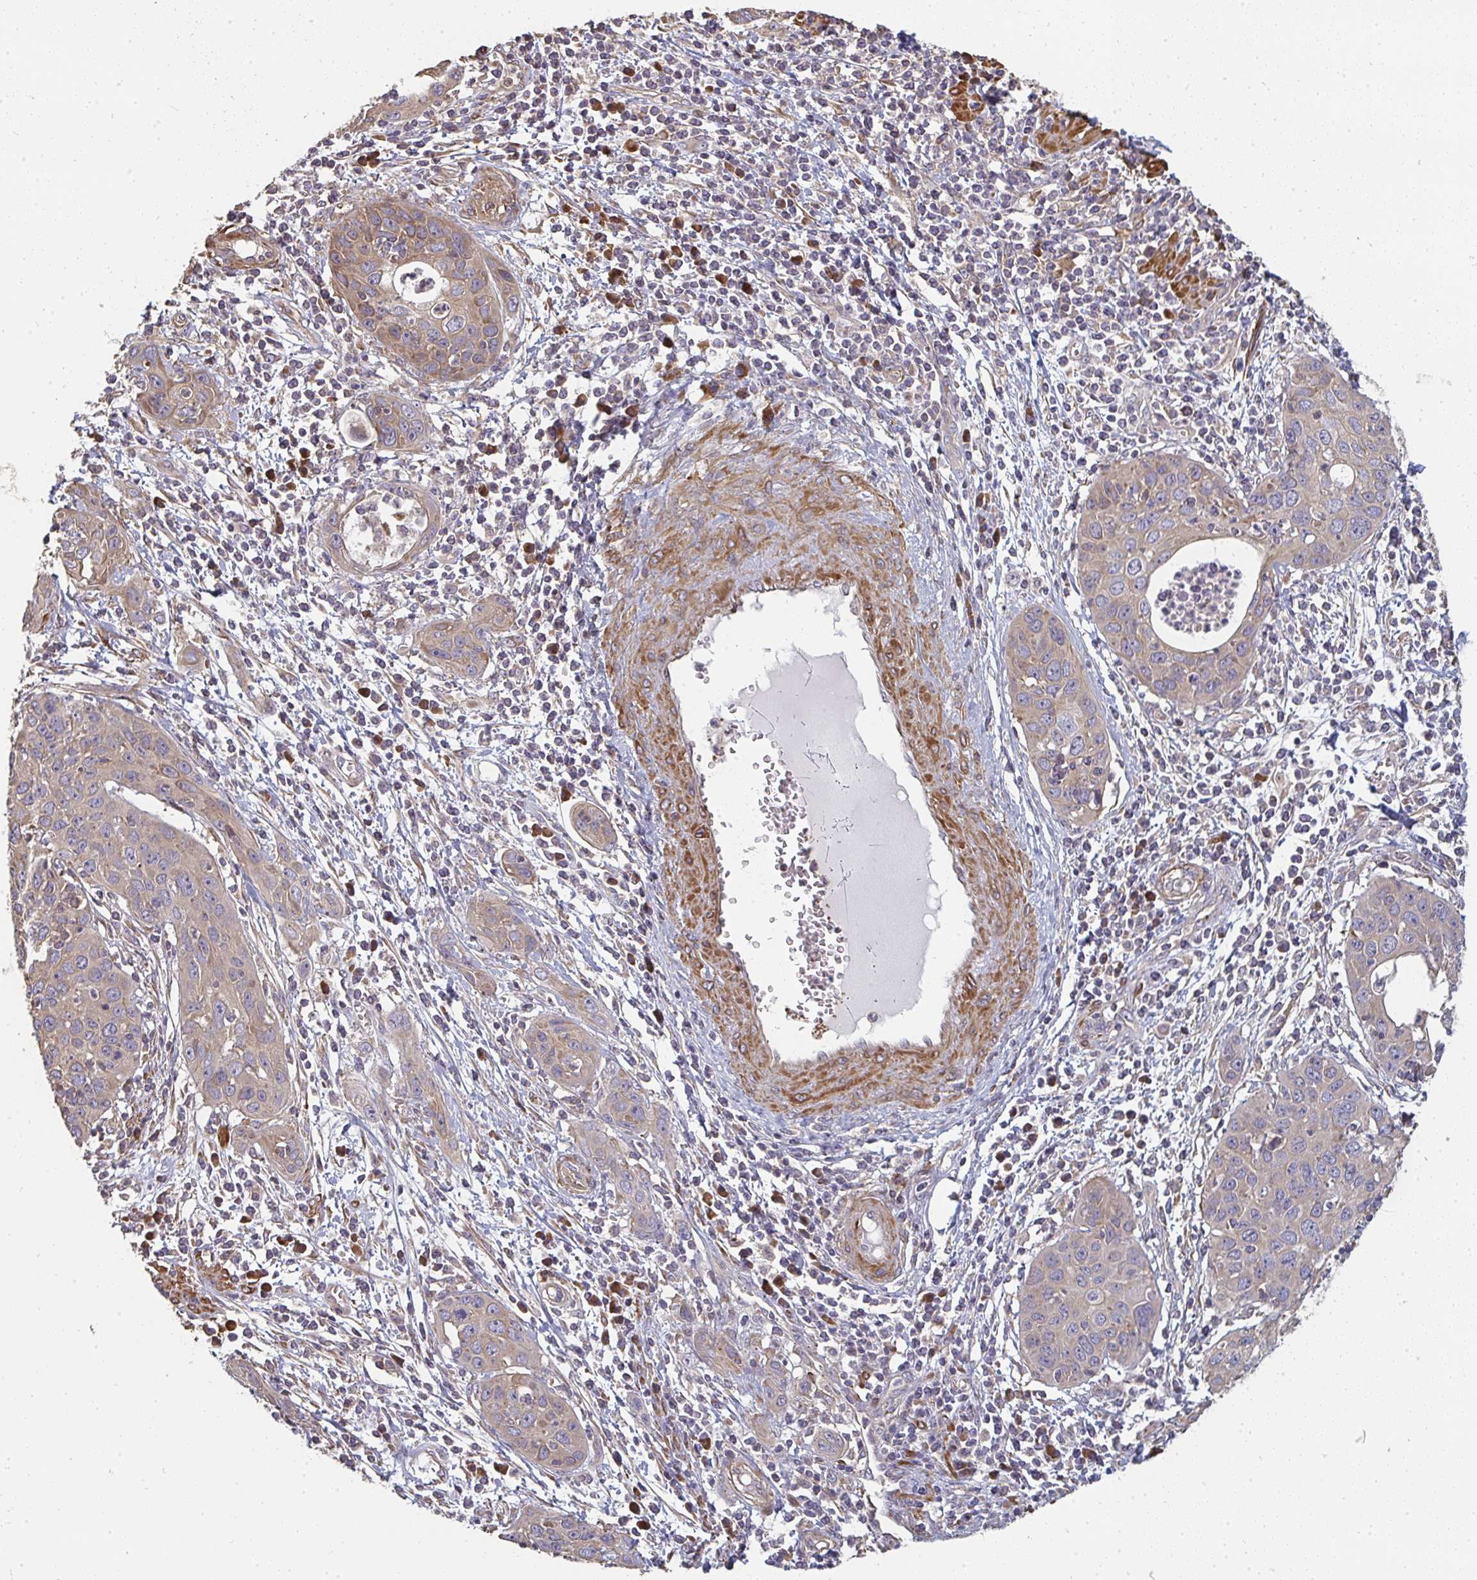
{"staining": {"intensity": "weak", "quantity": ">75%", "location": "cytoplasmic/membranous"}, "tissue": "cervical cancer", "cell_type": "Tumor cells", "image_type": "cancer", "snomed": [{"axis": "morphology", "description": "Squamous cell carcinoma, NOS"}, {"axis": "topography", "description": "Cervix"}], "caption": "The photomicrograph shows immunohistochemical staining of squamous cell carcinoma (cervical). There is weak cytoplasmic/membranous staining is seen in approximately >75% of tumor cells.", "gene": "ZFYVE28", "patient": {"sex": "female", "age": 36}}